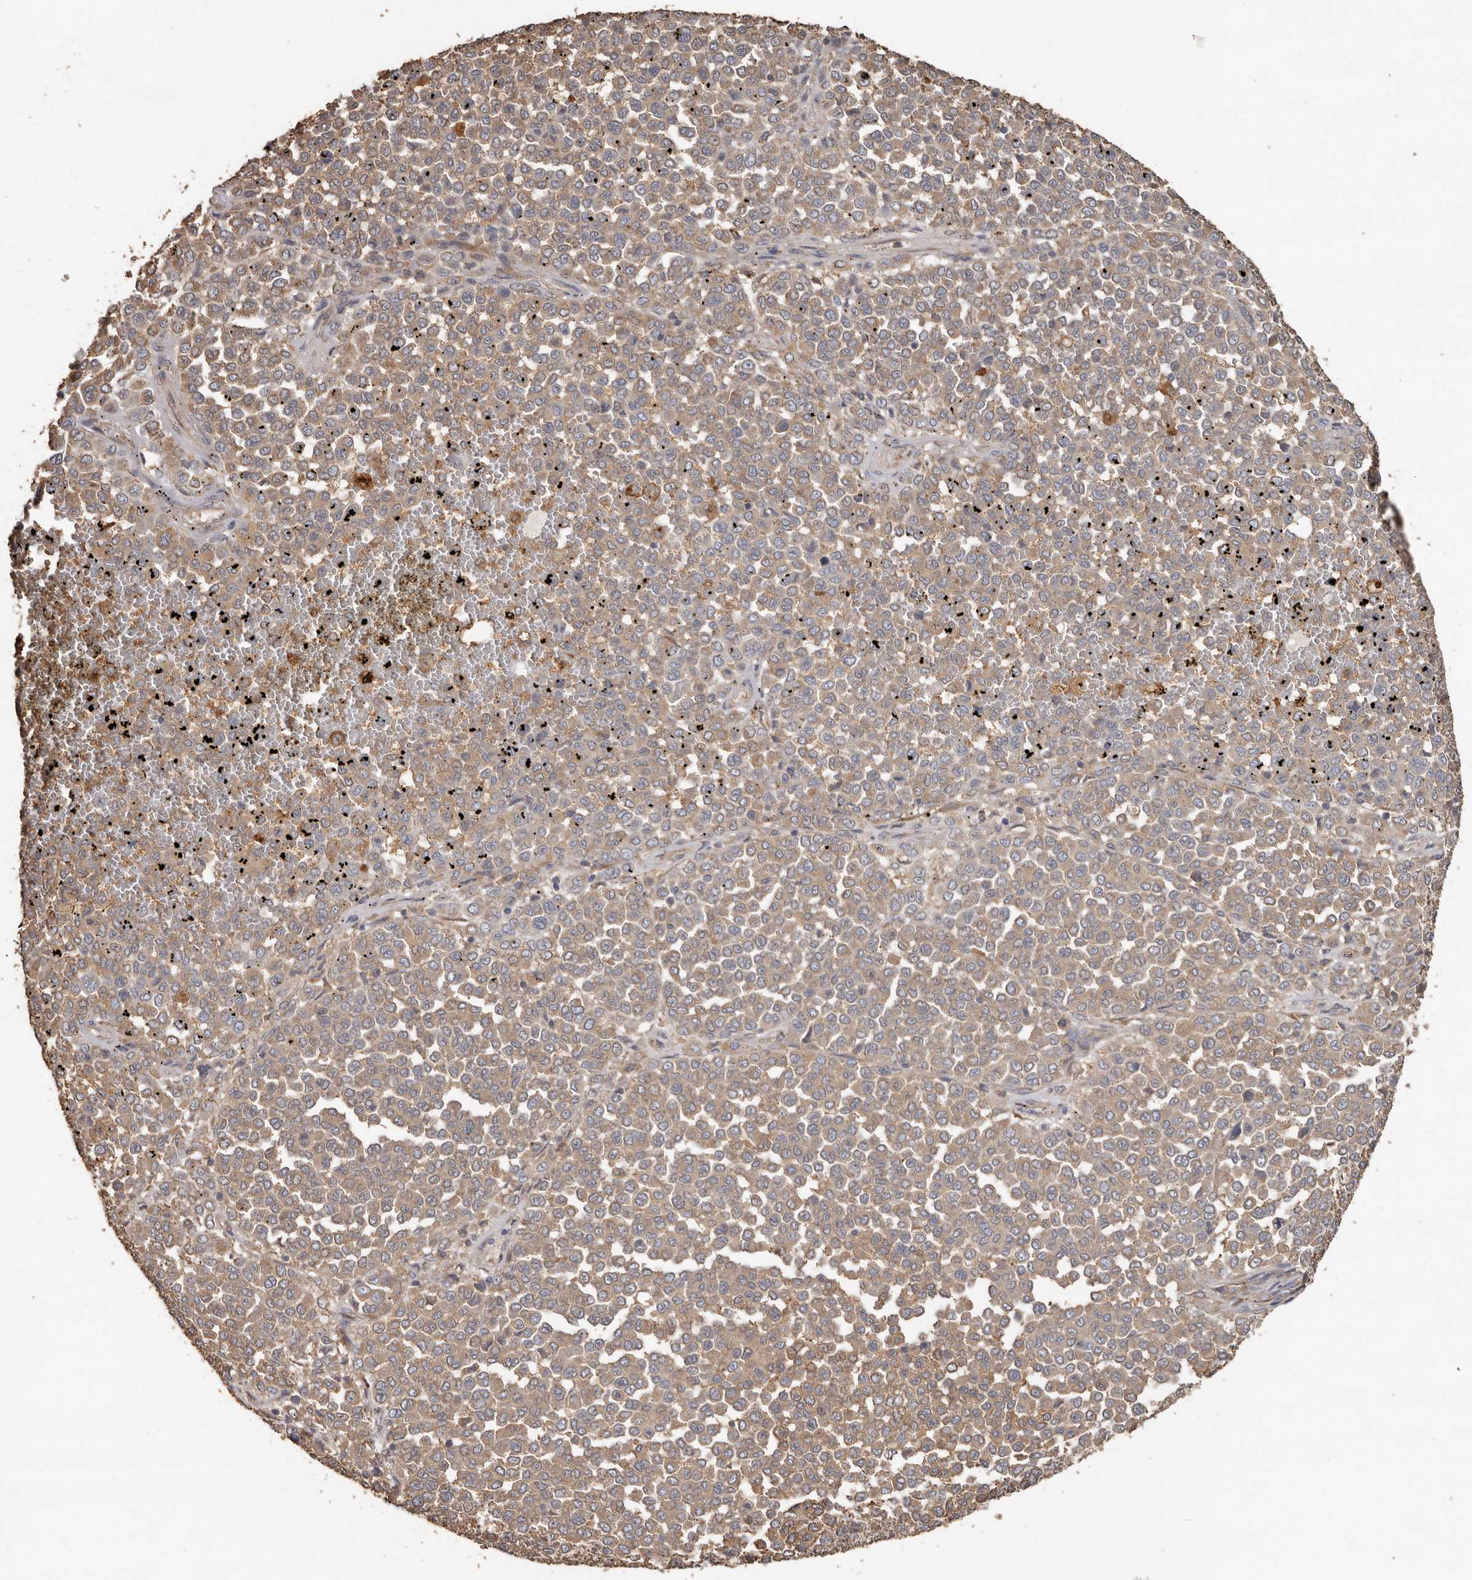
{"staining": {"intensity": "moderate", "quantity": ">75%", "location": "cytoplasmic/membranous"}, "tissue": "melanoma", "cell_type": "Tumor cells", "image_type": "cancer", "snomed": [{"axis": "morphology", "description": "Malignant melanoma, Metastatic site"}, {"axis": "topography", "description": "Pancreas"}], "caption": "Protein staining by immunohistochemistry (IHC) demonstrates moderate cytoplasmic/membranous staining in about >75% of tumor cells in malignant melanoma (metastatic site).", "gene": "FLCN", "patient": {"sex": "female", "age": 30}}